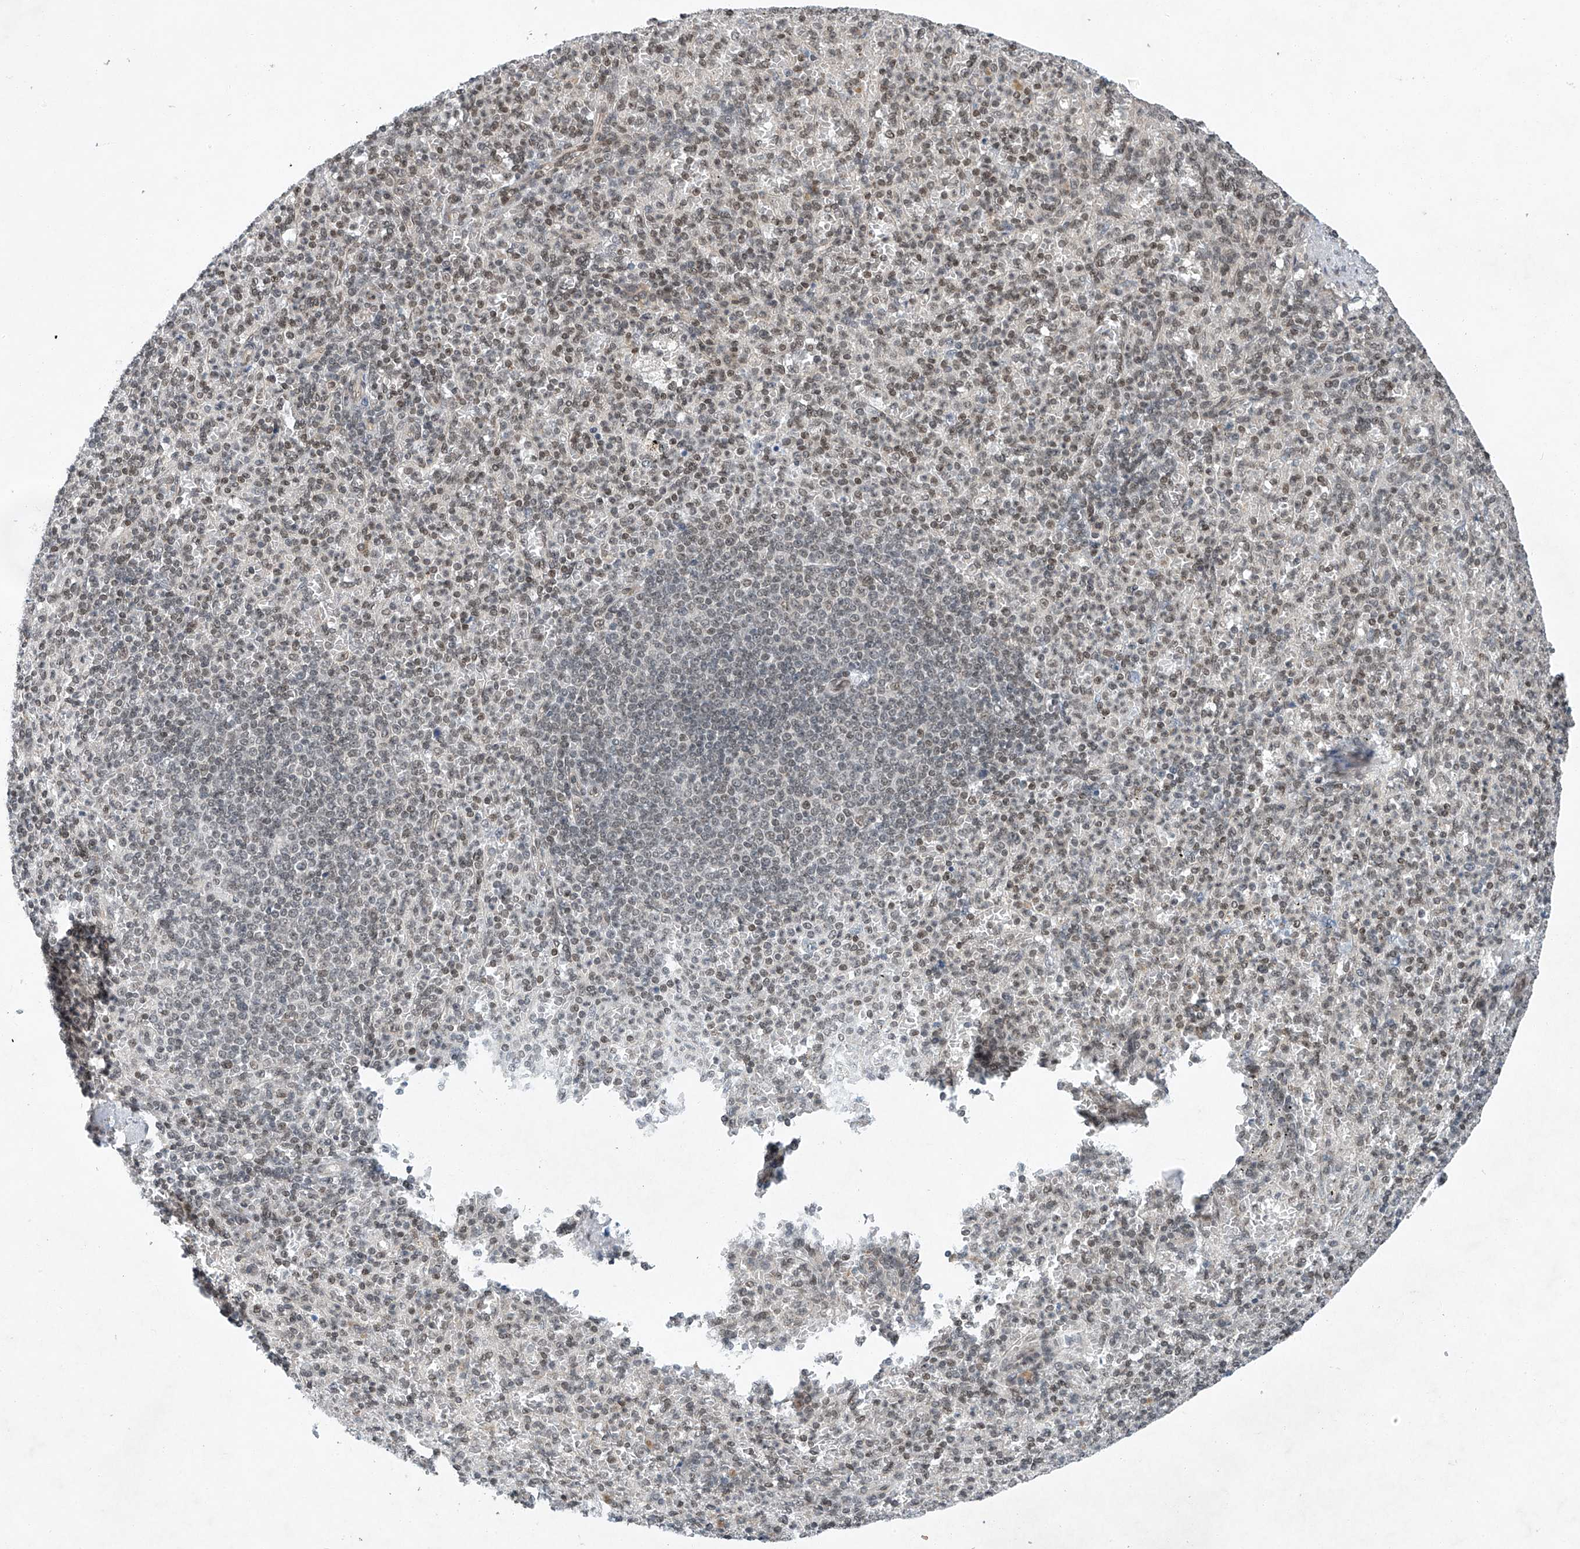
{"staining": {"intensity": "weak", "quantity": "25%-75%", "location": "nuclear"}, "tissue": "spleen", "cell_type": "Cells in red pulp", "image_type": "normal", "snomed": [{"axis": "morphology", "description": "Normal tissue, NOS"}, {"axis": "topography", "description": "Spleen"}], "caption": "High-power microscopy captured an immunohistochemistry histopathology image of unremarkable spleen, revealing weak nuclear expression in about 25%-75% of cells in red pulp.", "gene": "TAF8", "patient": {"sex": "female", "age": 74}}